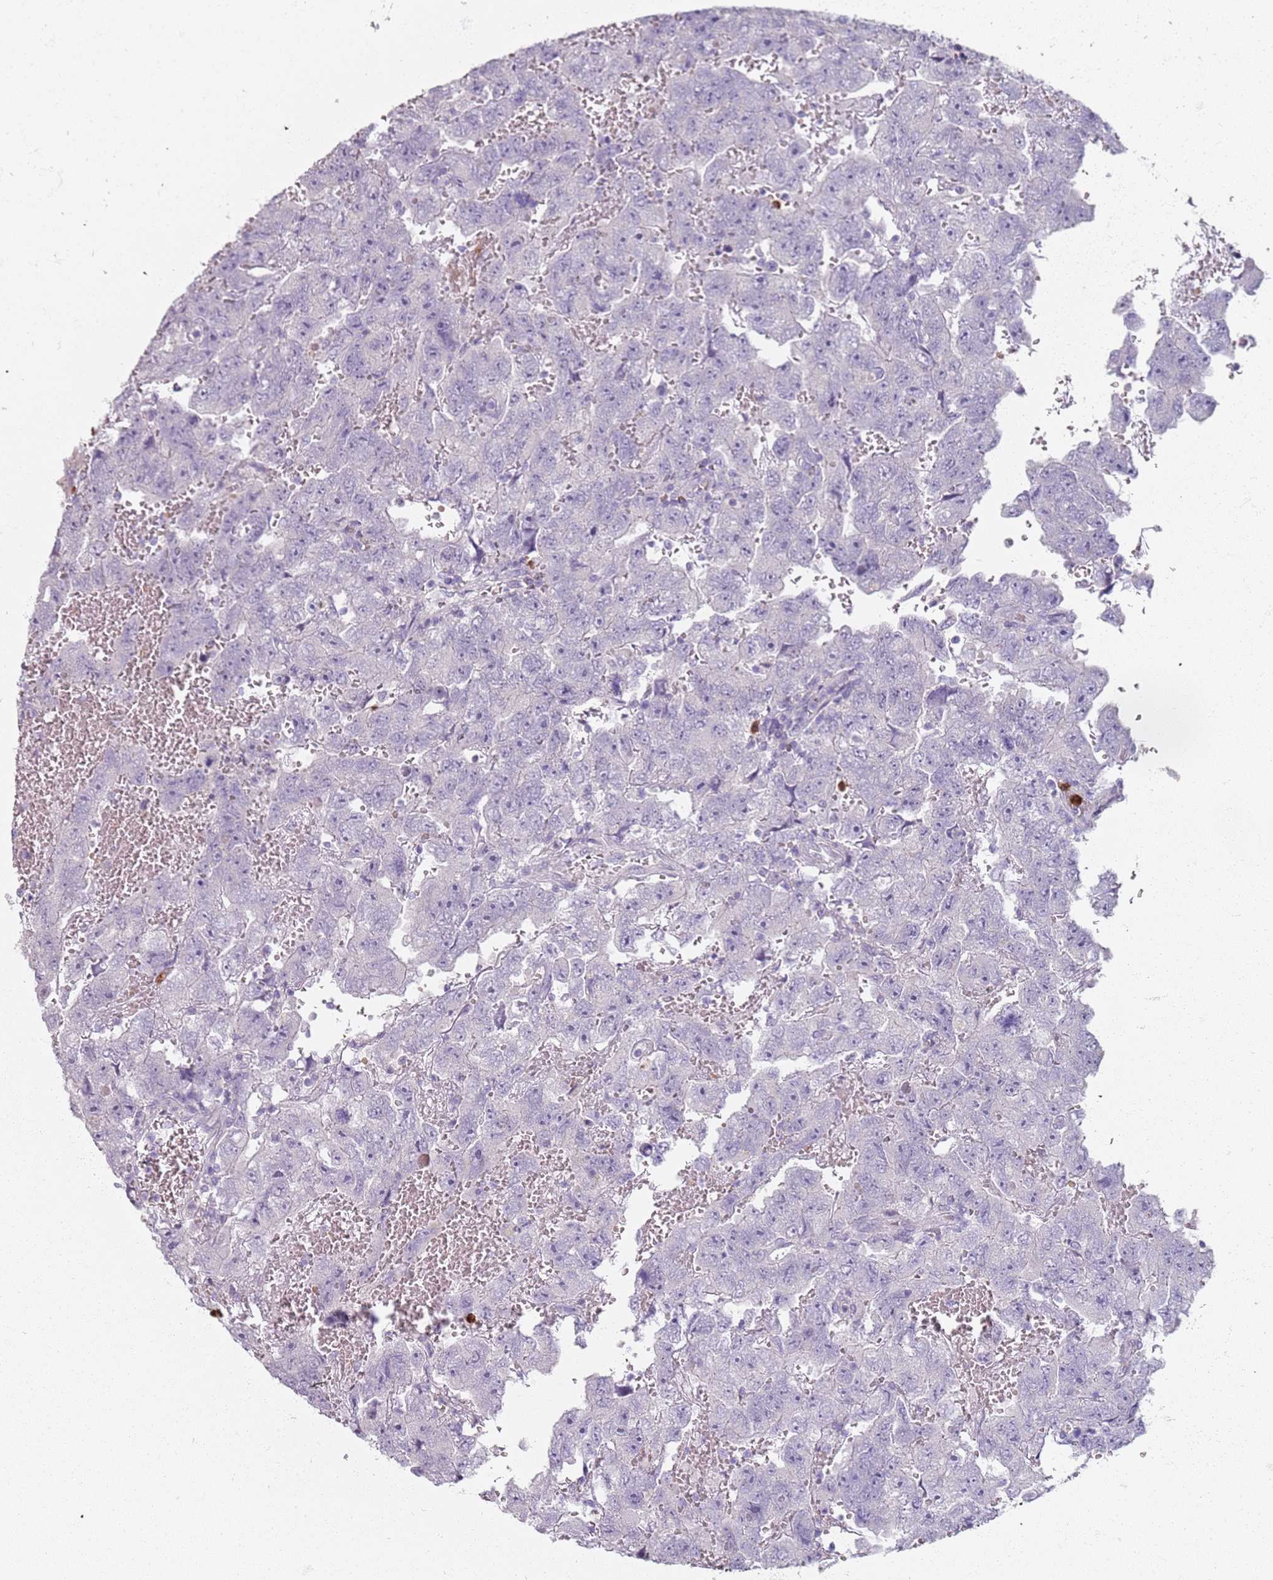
{"staining": {"intensity": "negative", "quantity": "none", "location": "none"}, "tissue": "testis cancer", "cell_type": "Tumor cells", "image_type": "cancer", "snomed": [{"axis": "morphology", "description": "Carcinoma, Embryonal, NOS"}, {"axis": "topography", "description": "Testis"}], "caption": "High power microscopy image of an IHC photomicrograph of testis embryonal carcinoma, revealing no significant expression in tumor cells. (Brightfield microscopy of DAB (3,3'-diaminobenzidine) immunohistochemistry at high magnification).", "gene": "CD40LG", "patient": {"sex": "male", "age": 45}}